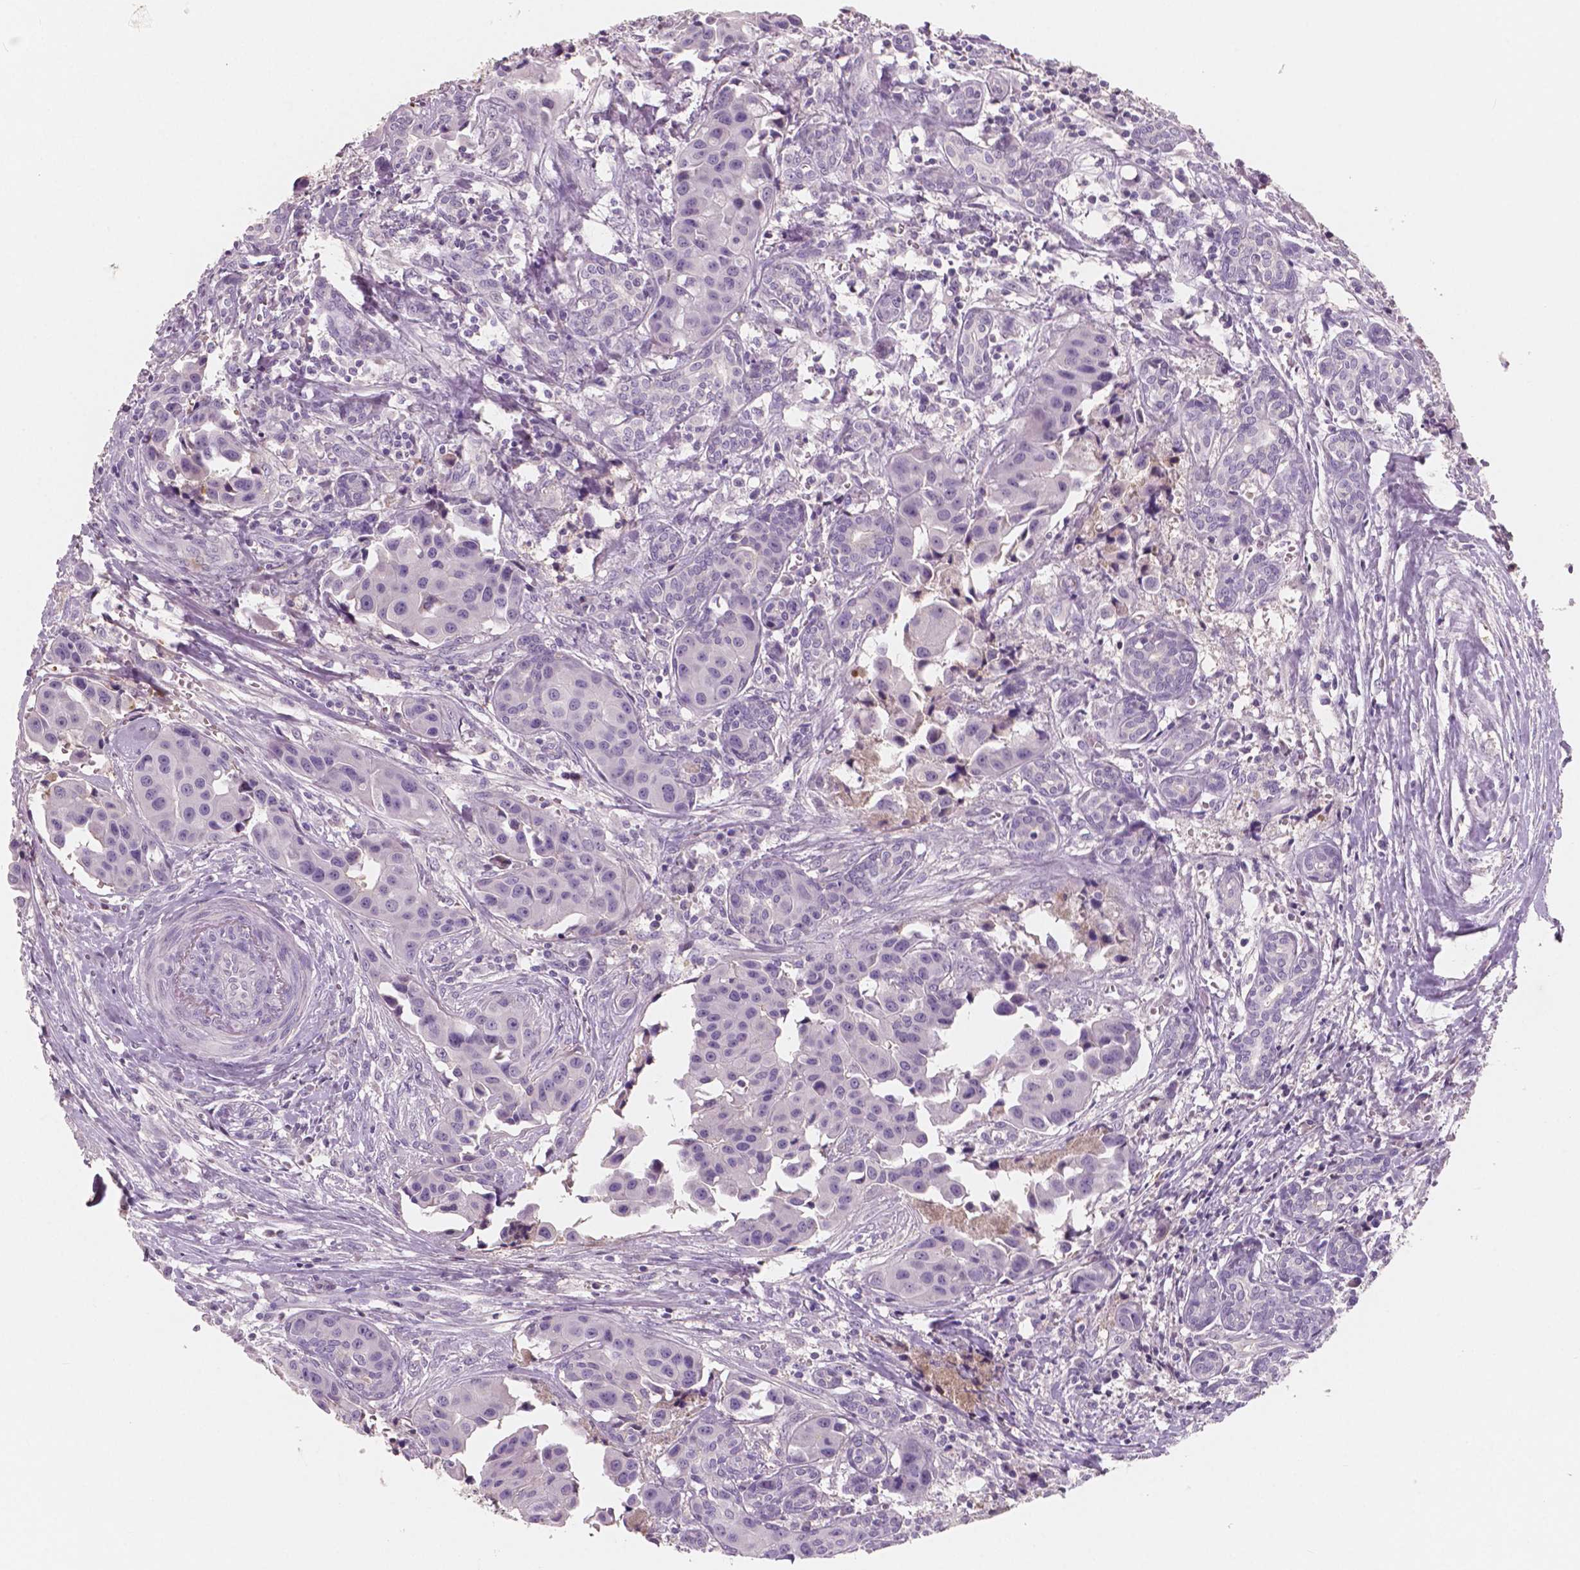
{"staining": {"intensity": "negative", "quantity": "none", "location": "none"}, "tissue": "head and neck cancer", "cell_type": "Tumor cells", "image_type": "cancer", "snomed": [{"axis": "morphology", "description": "Adenocarcinoma, NOS"}, {"axis": "topography", "description": "Head-Neck"}], "caption": "This image is of head and neck cancer (adenocarcinoma) stained with immunohistochemistry (IHC) to label a protein in brown with the nuclei are counter-stained blue. There is no positivity in tumor cells. Nuclei are stained in blue.", "gene": "APOA4", "patient": {"sex": "male", "age": 76}}